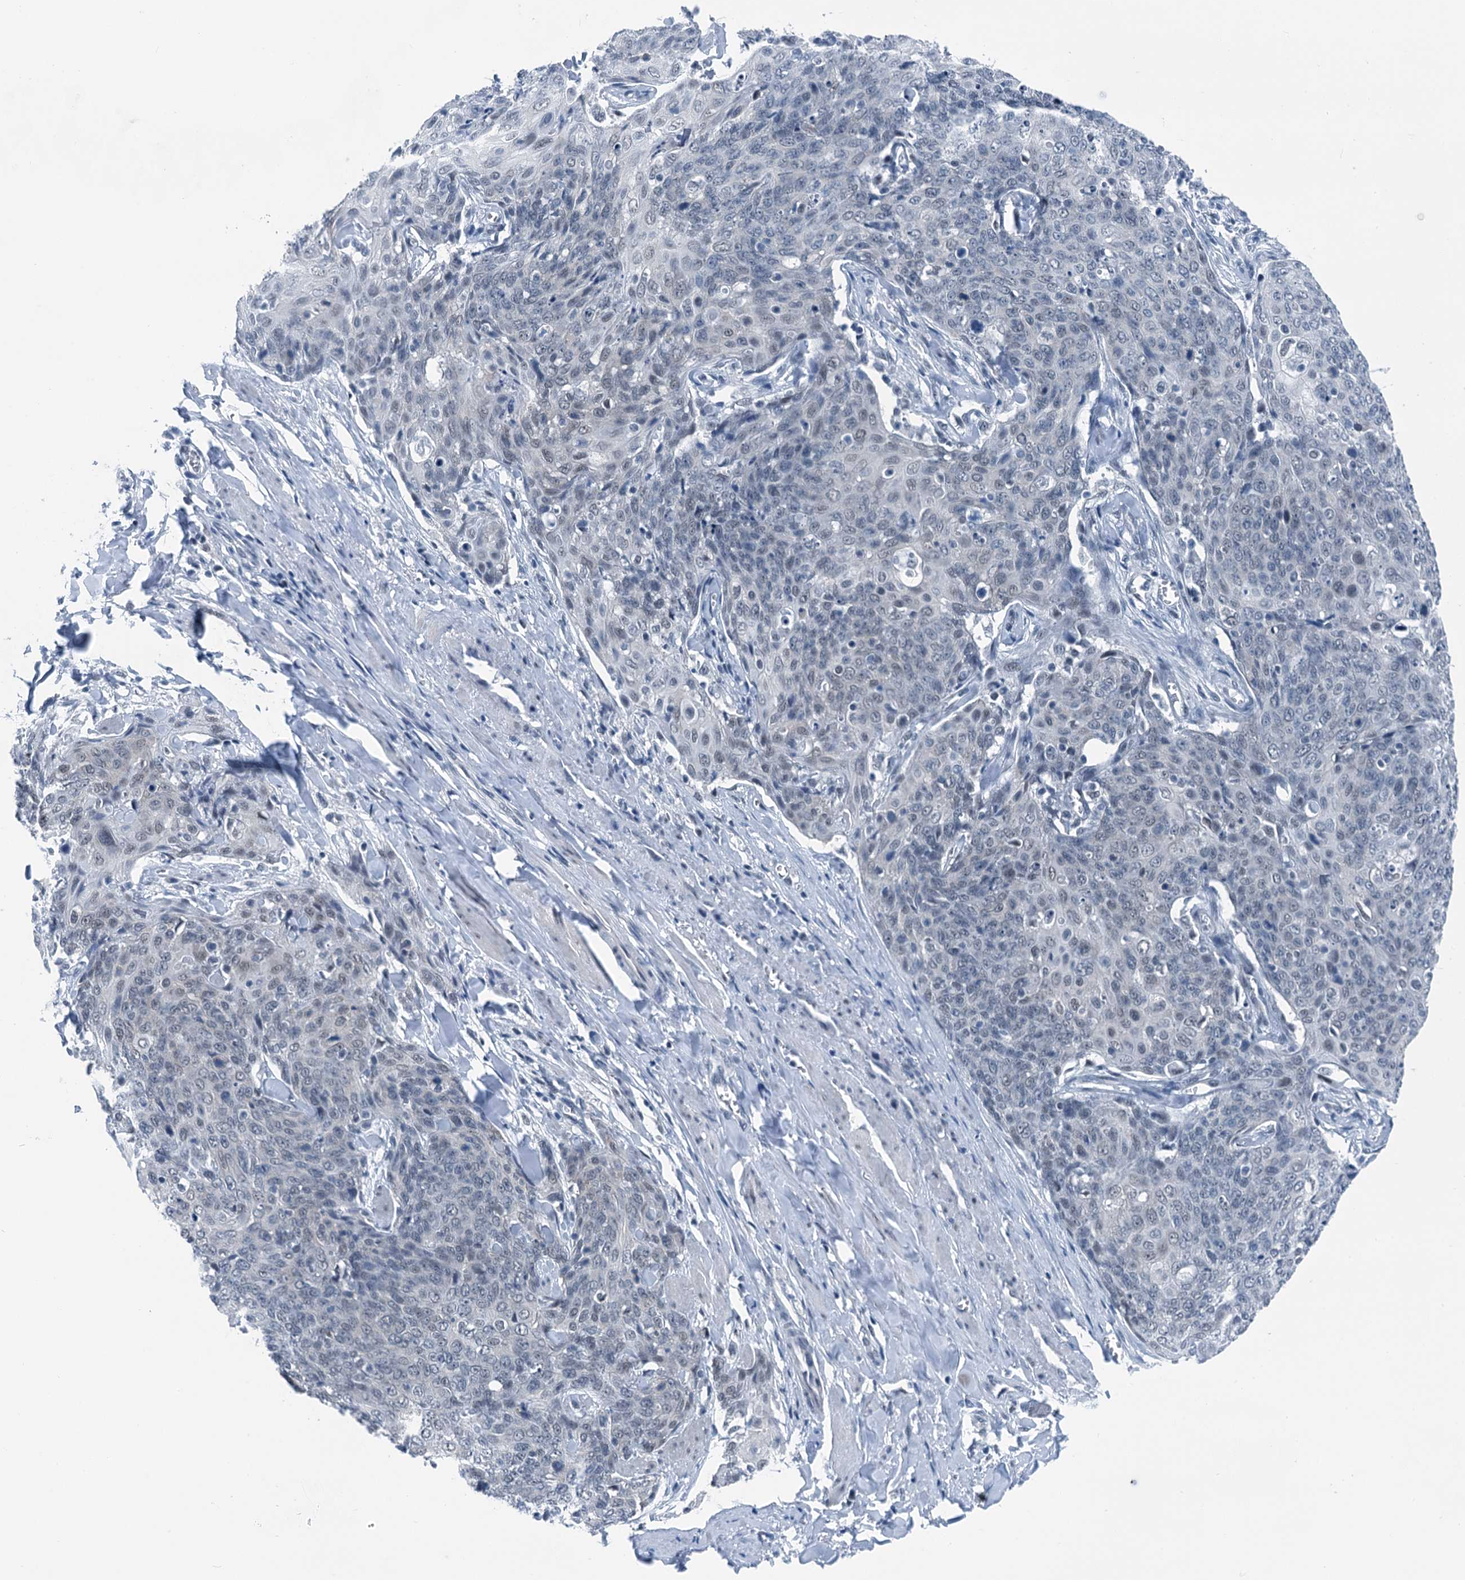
{"staining": {"intensity": "negative", "quantity": "none", "location": "none"}, "tissue": "skin cancer", "cell_type": "Tumor cells", "image_type": "cancer", "snomed": [{"axis": "morphology", "description": "Squamous cell carcinoma, NOS"}, {"axis": "topography", "description": "Skin"}, {"axis": "topography", "description": "Vulva"}], "caption": "Immunohistochemistry (IHC) micrograph of human skin cancer (squamous cell carcinoma) stained for a protein (brown), which shows no positivity in tumor cells. The staining is performed using DAB brown chromogen with nuclei counter-stained in using hematoxylin.", "gene": "TRPT1", "patient": {"sex": "female", "age": 85}}